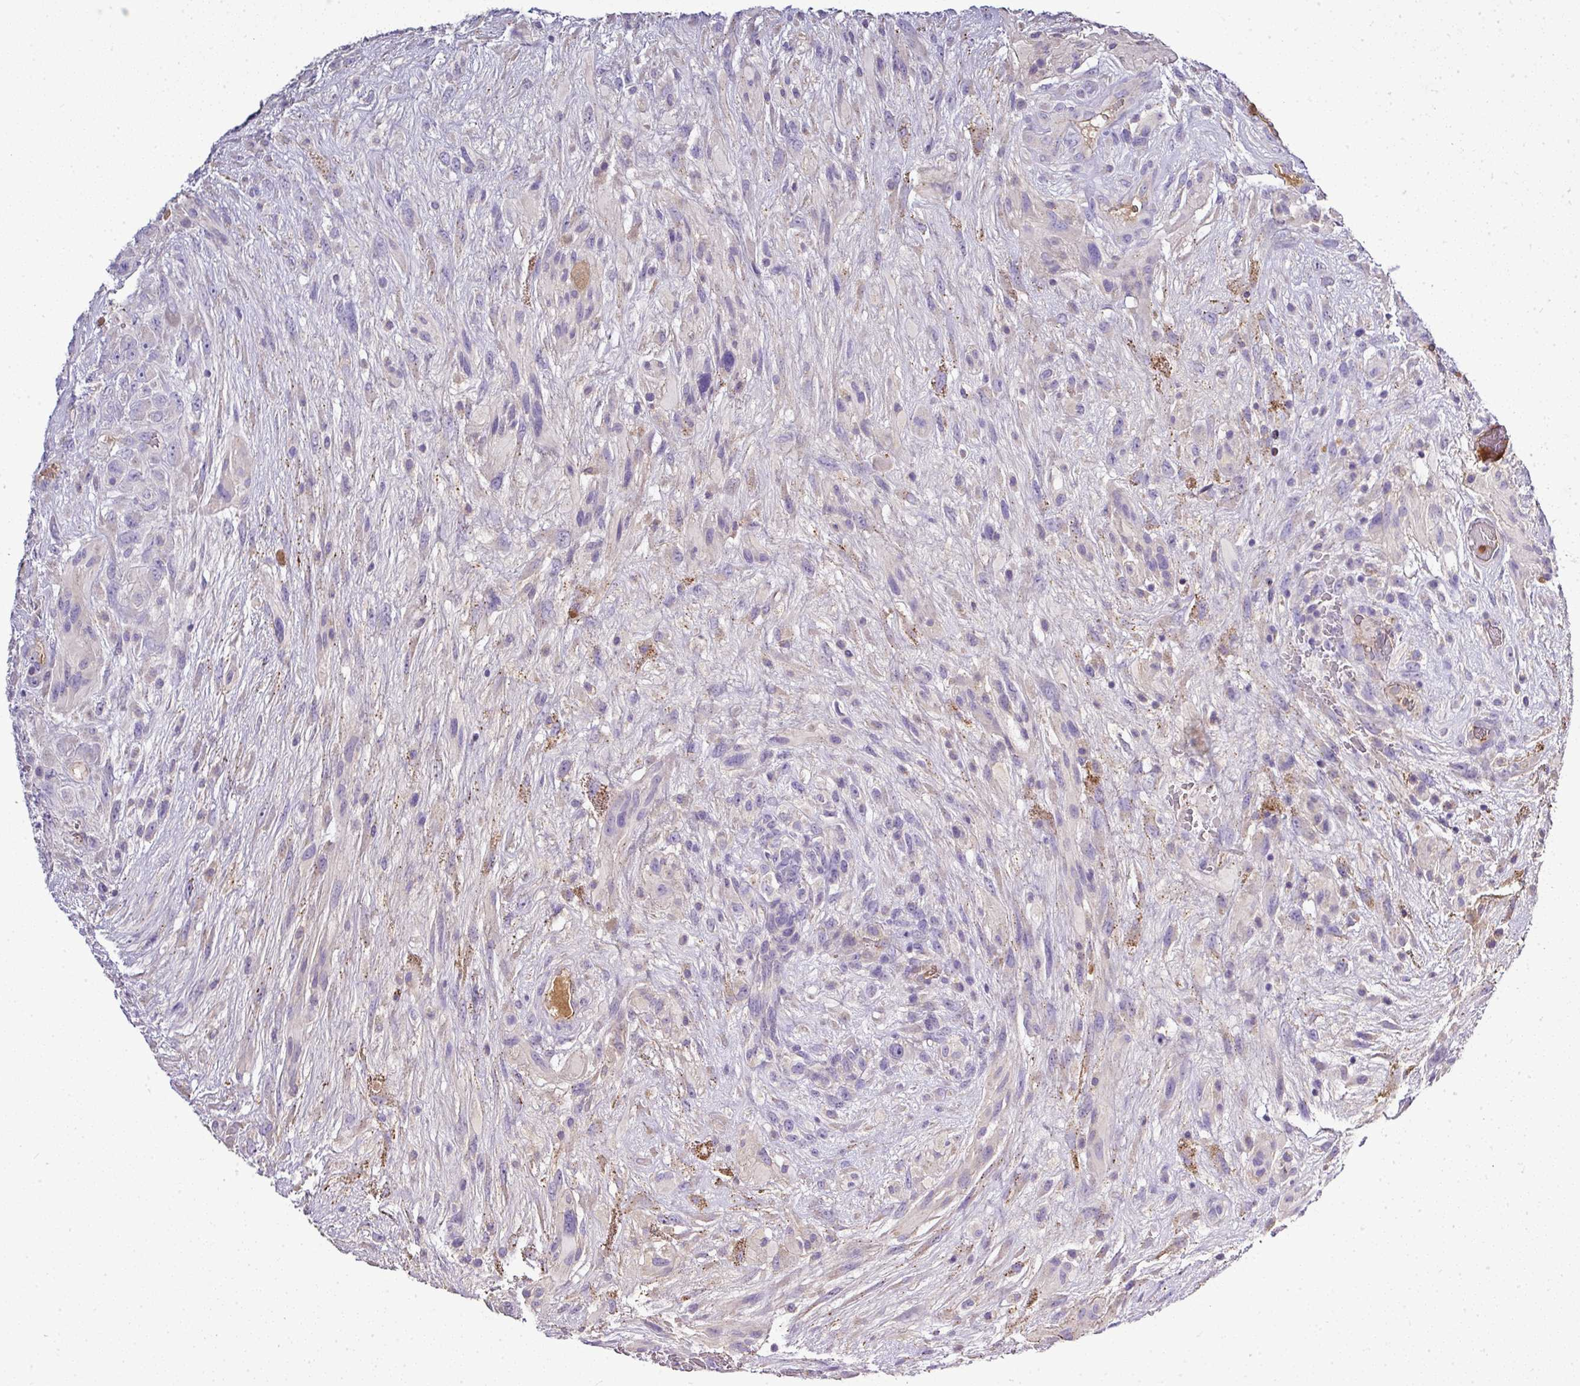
{"staining": {"intensity": "negative", "quantity": "none", "location": "none"}, "tissue": "glioma", "cell_type": "Tumor cells", "image_type": "cancer", "snomed": [{"axis": "morphology", "description": "Glioma, malignant, High grade"}, {"axis": "topography", "description": "Brain"}], "caption": "This is an immunohistochemistry (IHC) micrograph of glioma. There is no expression in tumor cells.", "gene": "CAB39L", "patient": {"sex": "male", "age": 61}}